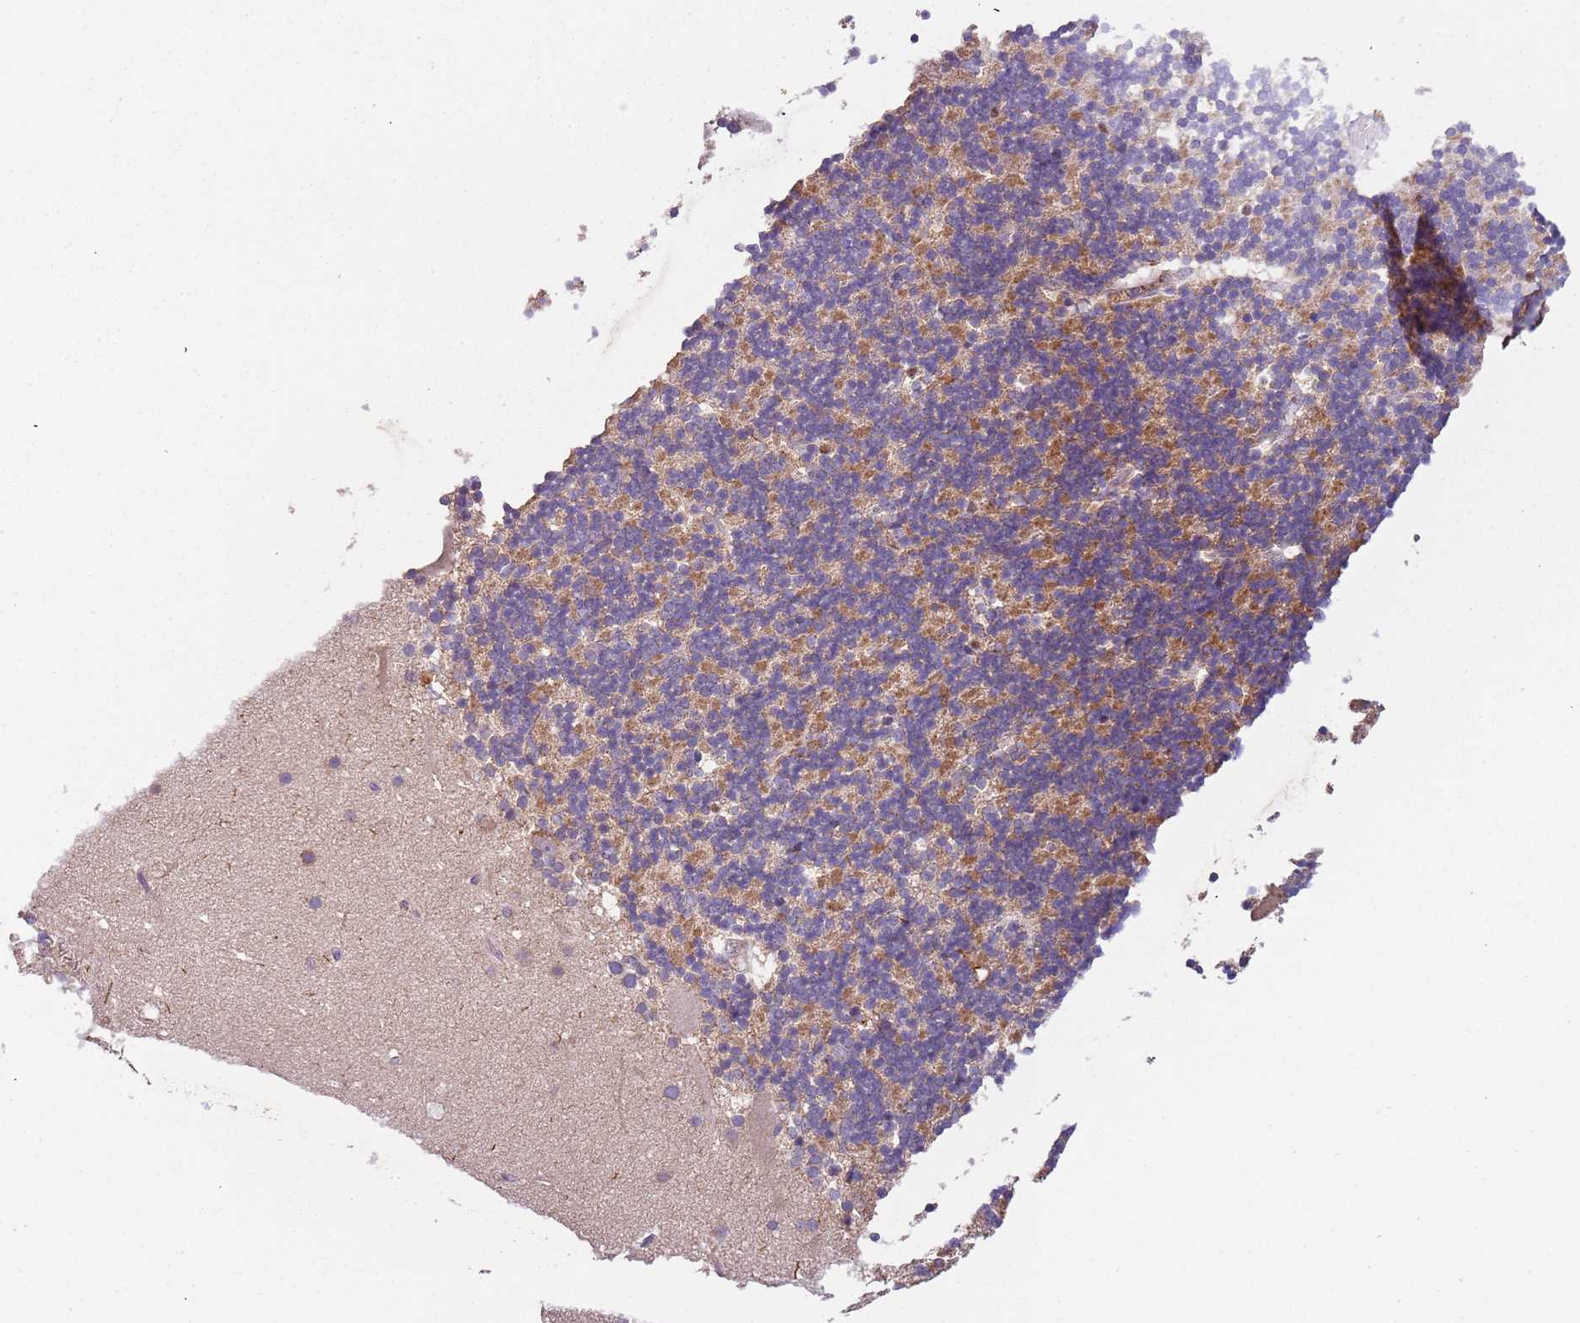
{"staining": {"intensity": "moderate", "quantity": "25%-75%", "location": "cytoplasmic/membranous"}, "tissue": "cerebellum", "cell_type": "Cells in granular layer", "image_type": "normal", "snomed": [{"axis": "morphology", "description": "Normal tissue, NOS"}, {"axis": "topography", "description": "Cerebellum"}], "caption": "Cells in granular layer exhibit medium levels of moderate cytoplasmic/membranous staining in approximately 25%-75% of cells in unremarkable cerebellum. (IHC, brightfield microscopy, high magnification).", "gene": "FECH", "patient": {"sex": "male", "age": 57}}